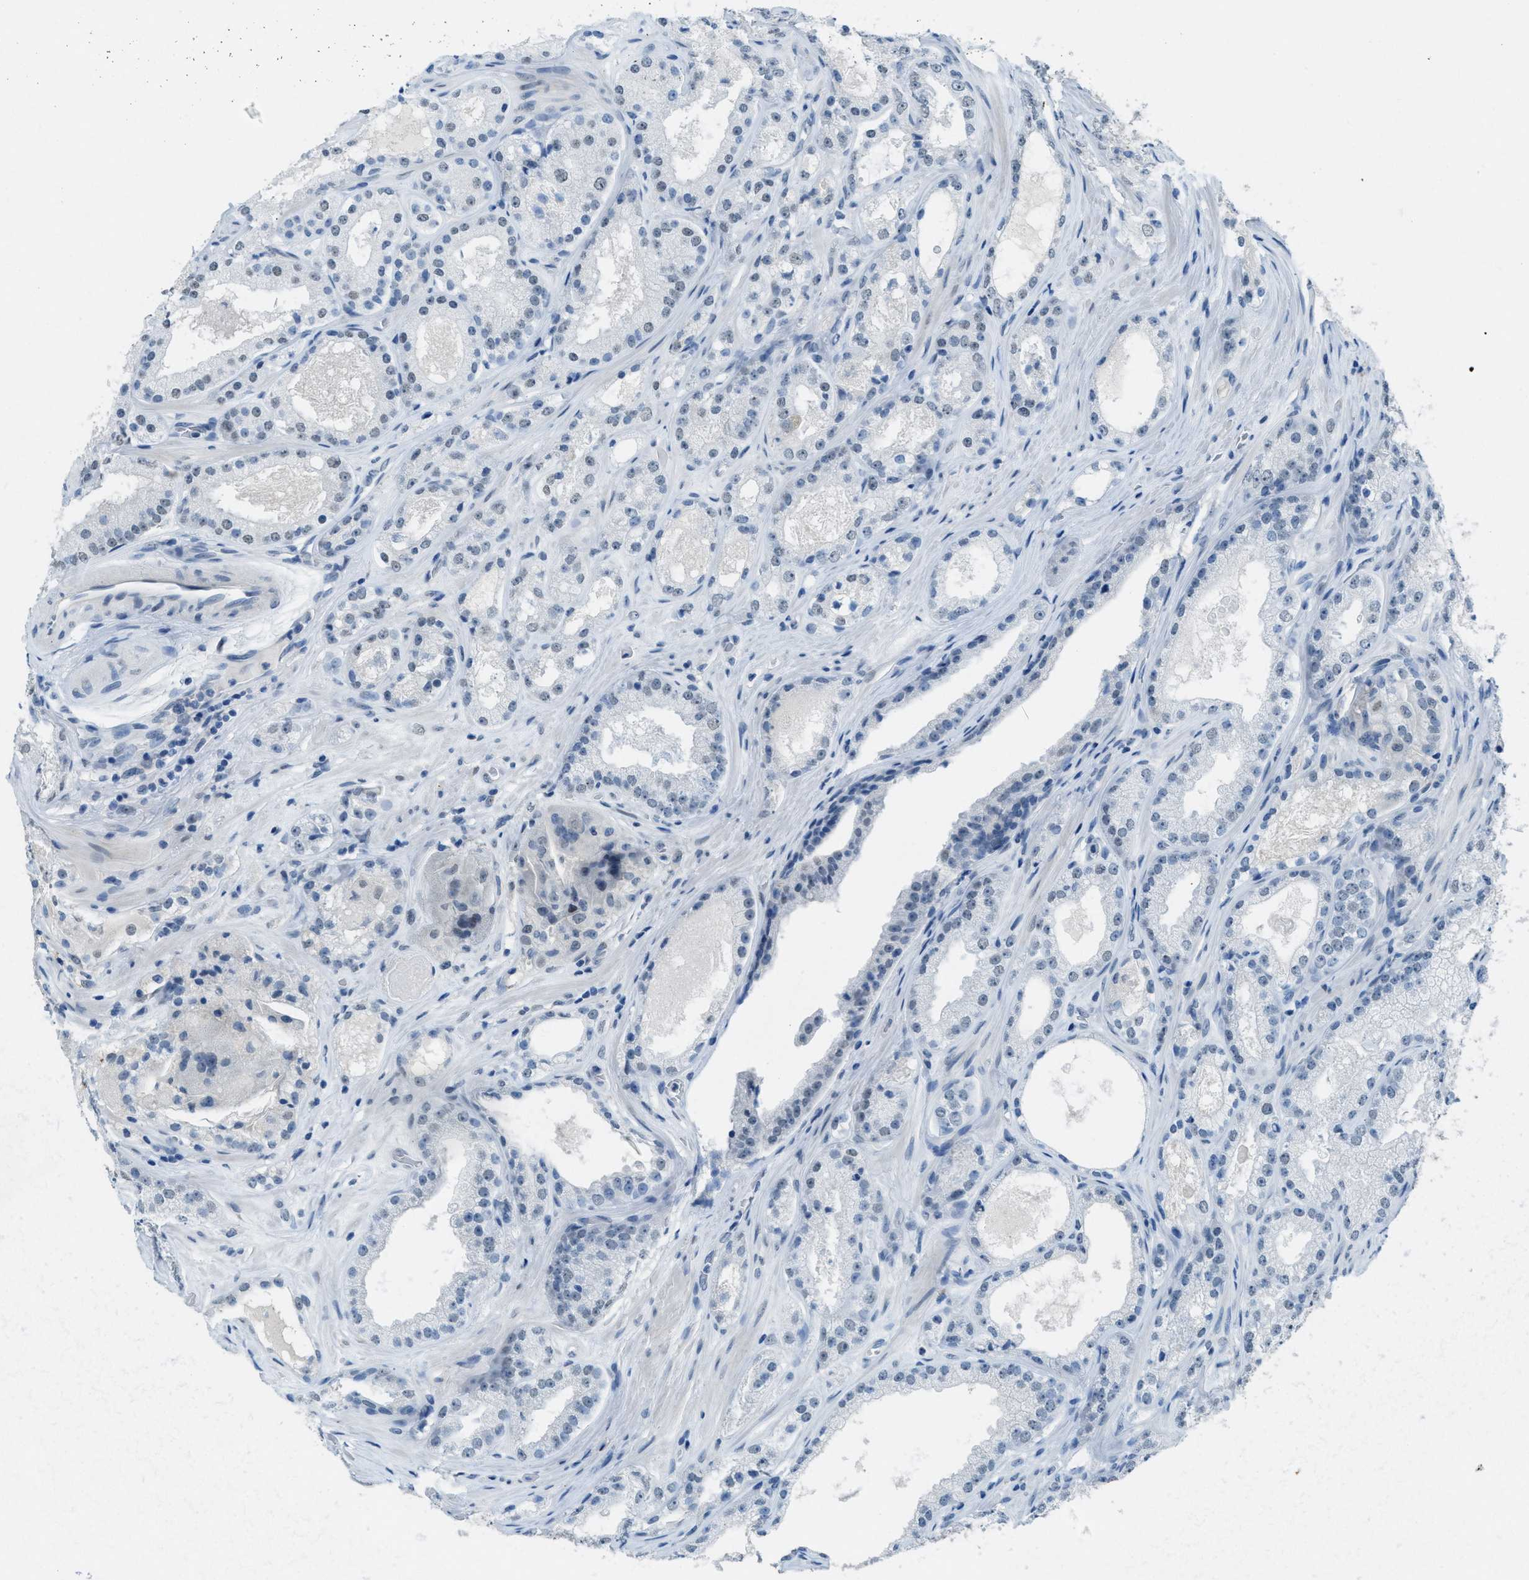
{"staining": {"intensity": "weak", "quantity": "<25%", "location": "nuclear"}, "tissue": "prostate cancer", "cell_type": "Tumor cells", "image_type": "cancer", "snomed": [{"axis": "morphology", "description": "Adenocarcinoma, High grade"}, {"axis": "topography", "description": "Prostate"}], "caption": "Protein analysis of prostate adenocarcinoma (high-grade) demonstrates no significant staining in tumor cells. The staining is performed using DAB (3,3'-diaminobenzidine) brown chromogen with nuclei counter-stained in using hematoxylin.", "gene": "TTC13", "patient": {"sex": "male", "age": 65}}